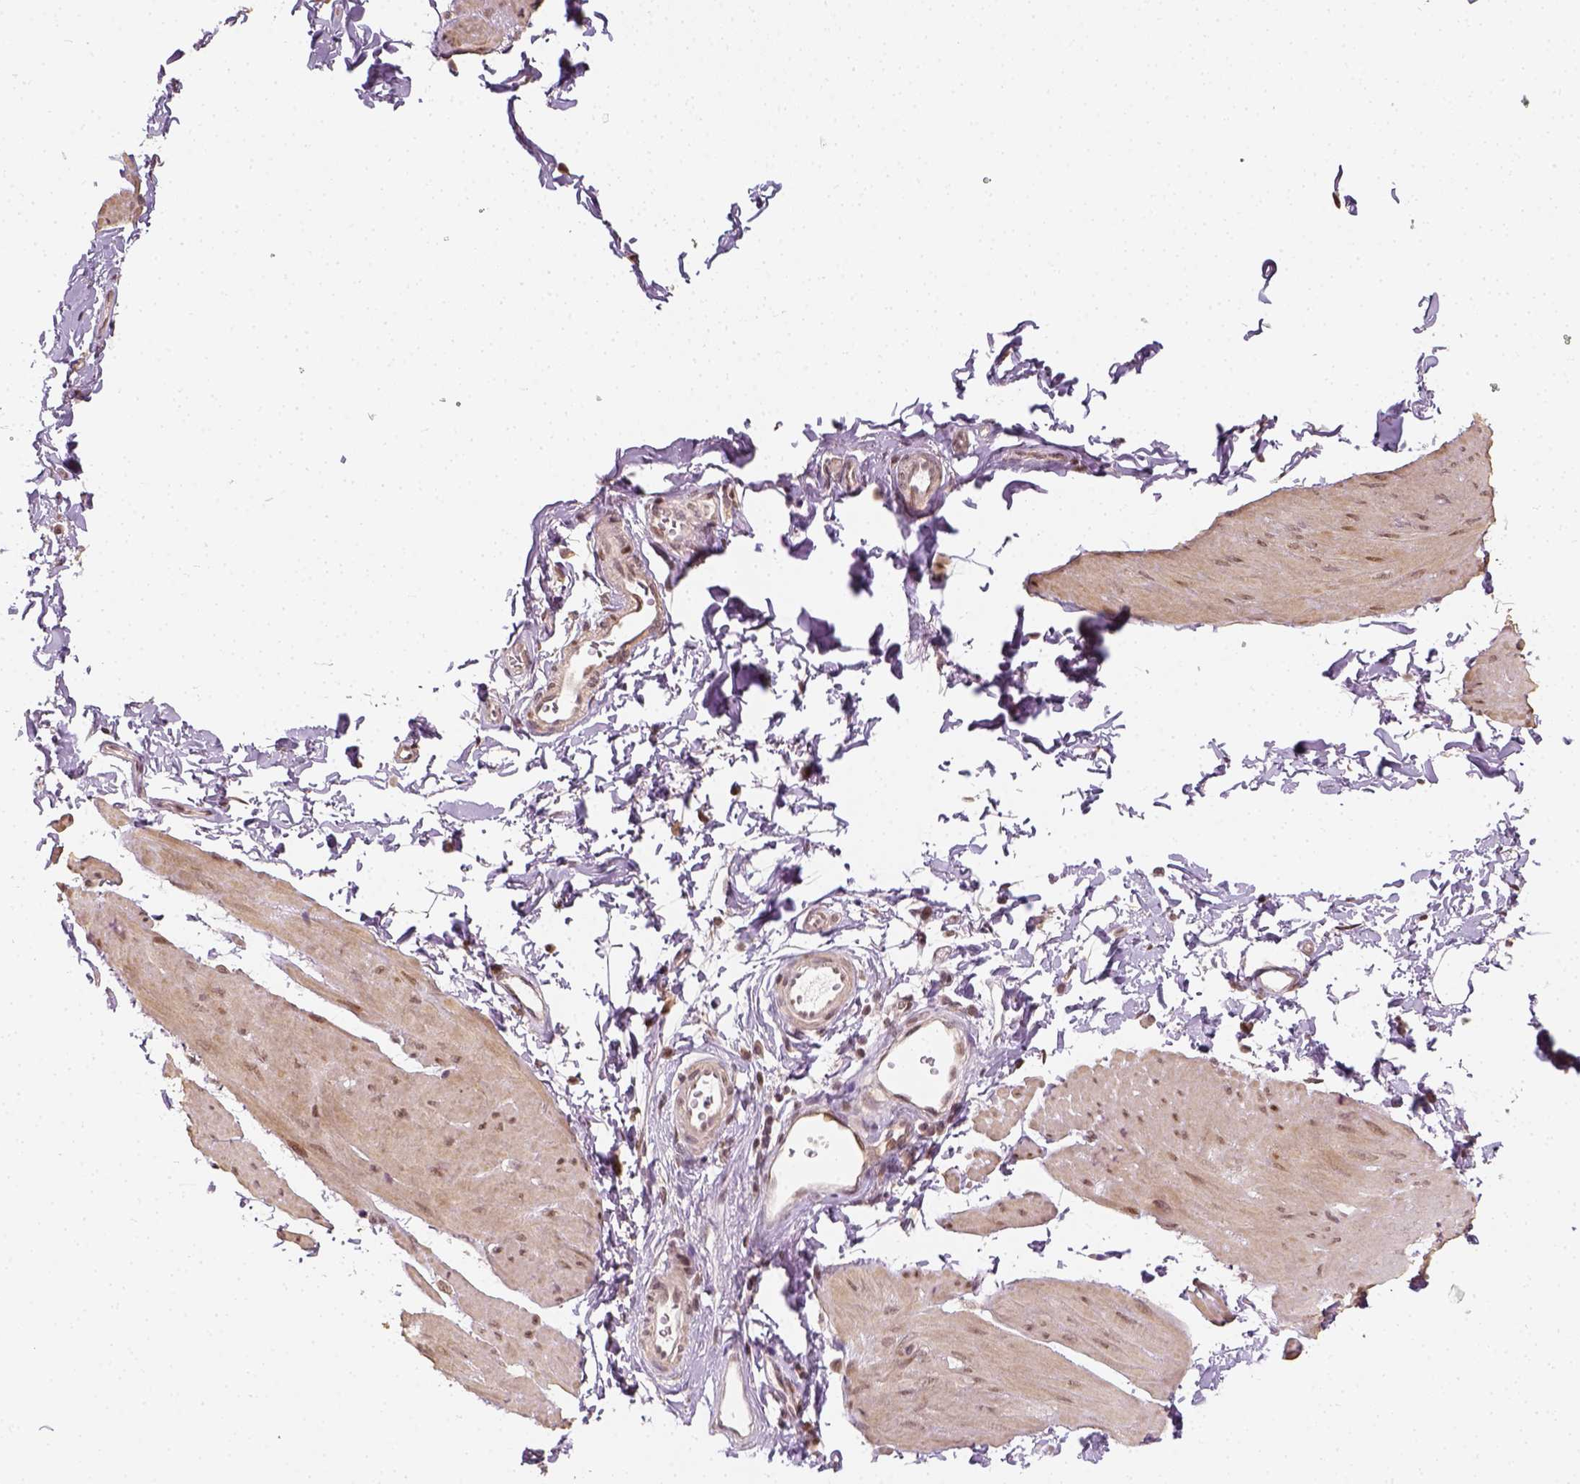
{"staining": {"intensity": "moderate", "quantity": ">75%", "location": "nuclear"}, "tissue": "smooth muscle", "cell_type": "Smooth muscle cells", "image_type": "normal", "snomed": [{"axis": "morphology", "description": "Normal tissue, NOS"}, {"axis": "topography", "description": "Adipose tissue"}, {"axis": "topography", "description": "Smooth muscle"}, {"axis": "topography", "description": "Peripheral nerve tissue"}], "caption": "Immunohistochemistry staining of normal smooth muscle, which shows medium levels of moderate nuclear staining in approximately >75% of smooth muscle cells indicating moderate nuclear protein positivity. The staining was performed using DAB (3,3'-diaminobenzidine) (brown) for protein detection and nuclei were counterstained in hematoxylin (blue).", "gene": "ZMAT3", "patient": {"sex": "male", "age": 83}}